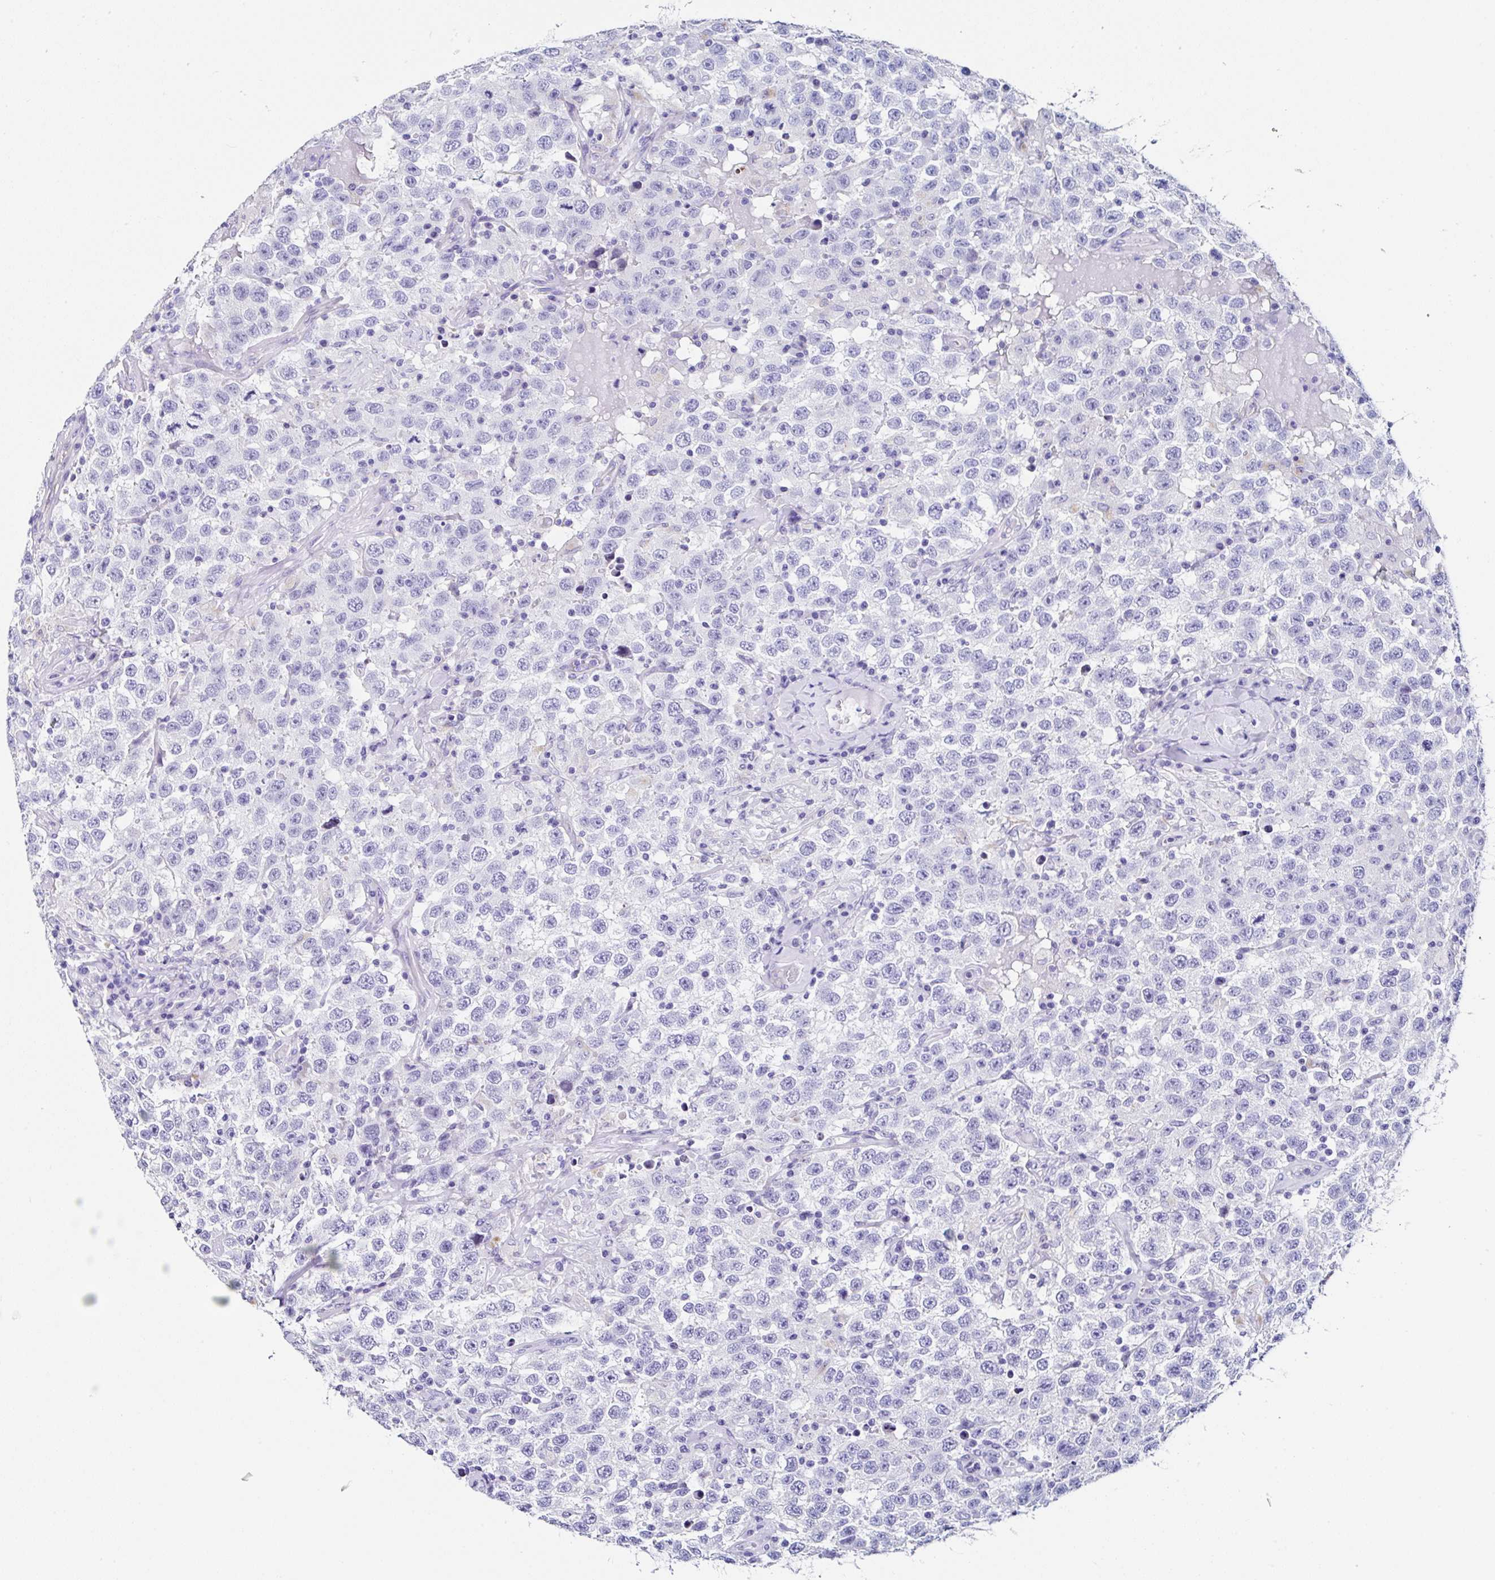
{"staining": {"intensity": "negative", "quantity": "none", "location": "none"}, "tissue": "testis cancer", "cell_type": "Tumor cells", "image_type": "cancer", "snomed": [{"axis": "morphology", "description": "Seminoma, NOS"}, {"axis": "topography", "description": "Testis"}], "caption": "There is no significant staining in tumor cells of seminoma (testis).", "gene": "TMPRSS11E", "patient": {"sex": "male", "age": 41}}